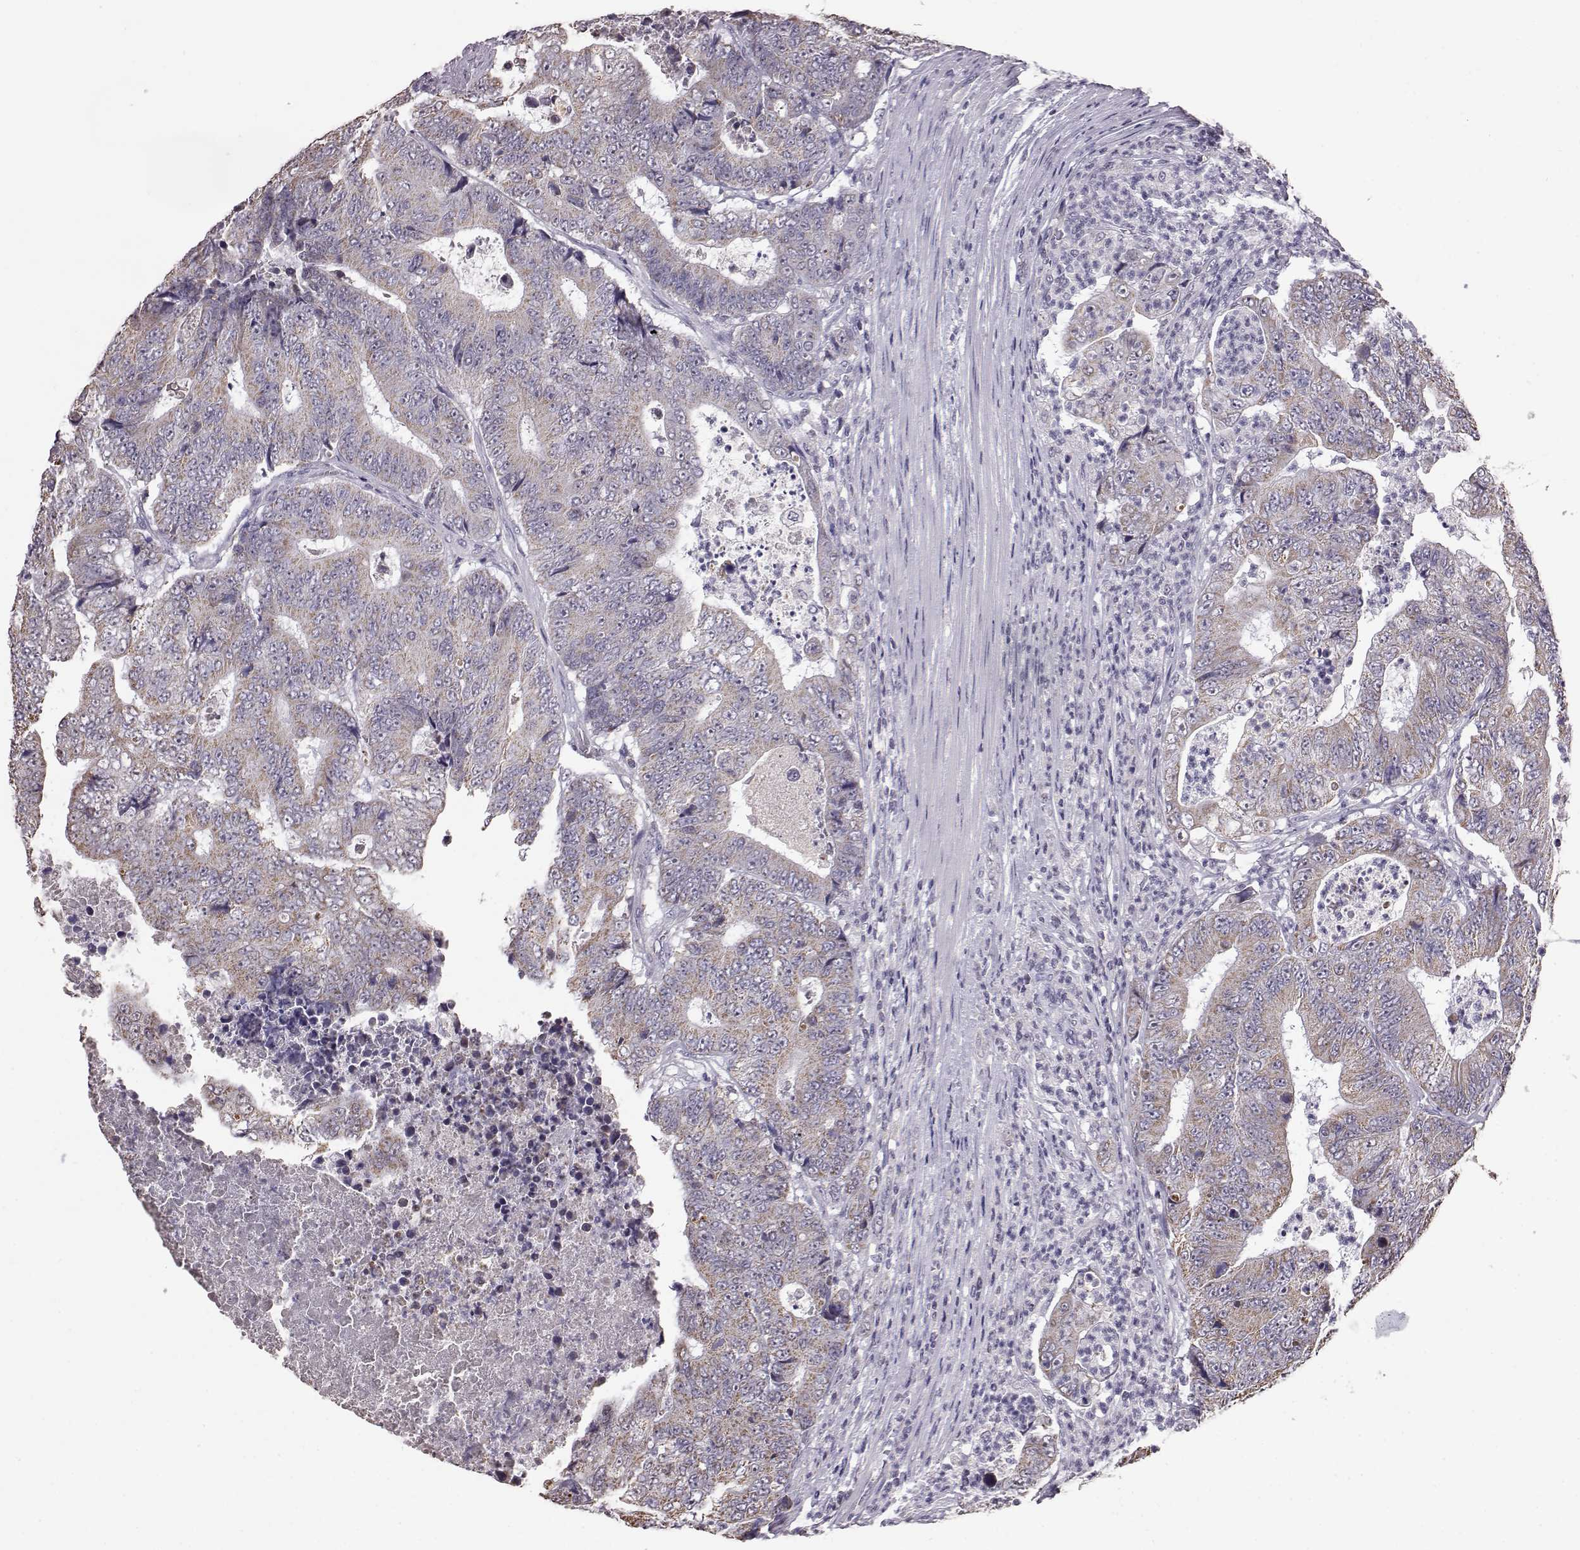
{"staining": {"intensity": "weak", "quantity": "25%-75%", "location": "cytoplasmic/membranous"}, "tissue": "colorectal cancer", "cell_type": "Tumor cells", "image_type": "cancer", "snomed": [{"axis": "morphology", "description": "Adenocarcinoma, NOS"}, {"axis": "topography", "description": "Colon"}], "caption": "Human adenocarcinoma (colorectal) stained with a protein marker shows weak staining in tumor cells.", "gene": "ALDH3A1", "patient": {"sex": "female", "age": 48}}